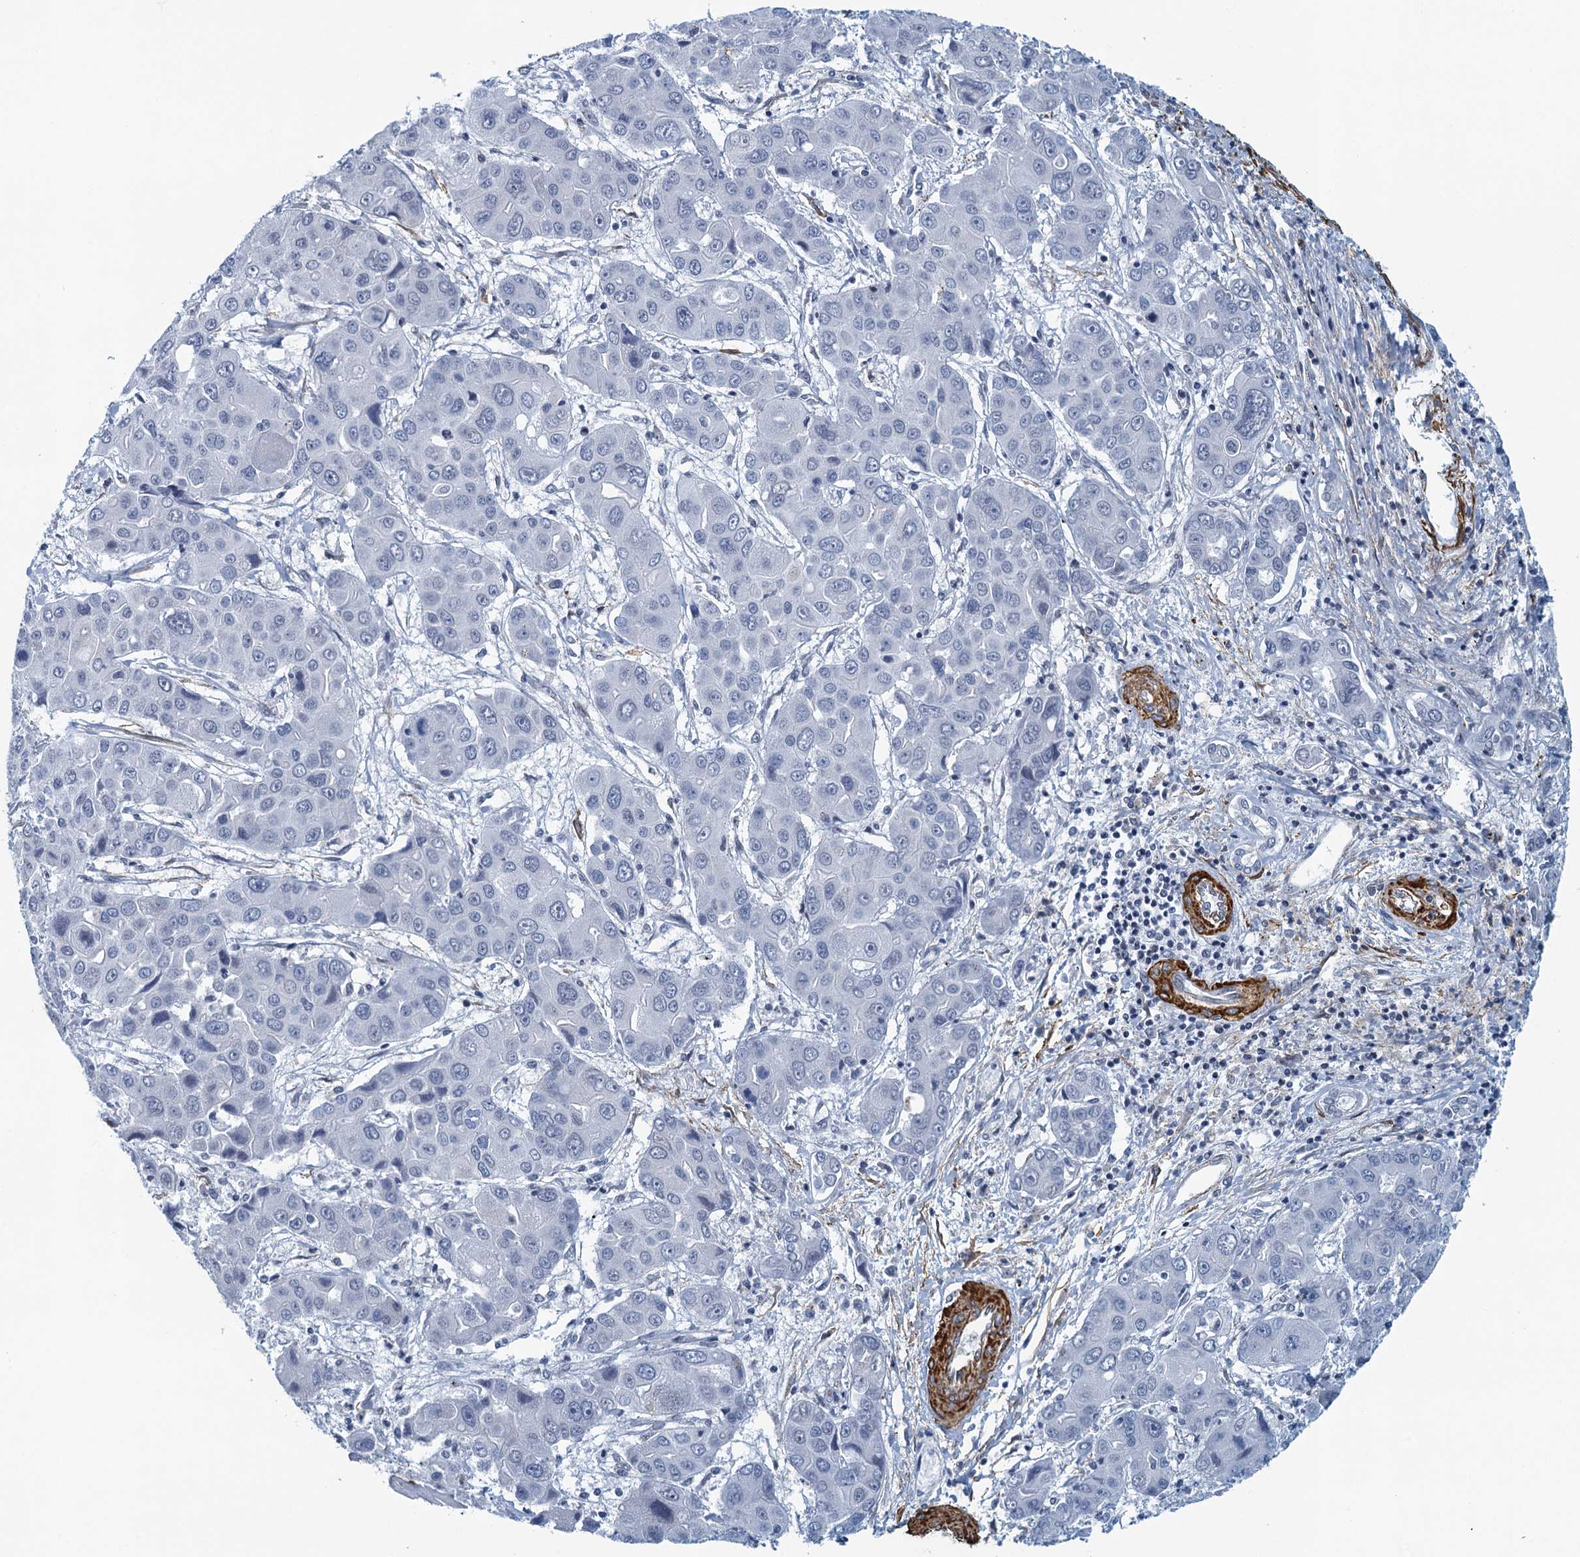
{"staining": {"intensity": "negative", "quantity": "none", "location": "none"}, "tissue": "liver cancer", "cell_type": "Tumor cells", "image_type": "cancer", "snomed": [{"axis": "morphology", "description": "Cholangiocarcinoma"}, {"axis": "topography", "description": "Liver"}], "caption": "This image is of liver cancer (cholangiocarcinoma) stained with immunohistochemistry (IHC) to label a protein in brown with the nuclei are counter-stained blue. There is no positivity in tumor cells.", "gene": "ALG2", "patient": {"sex": "male", "age": 67}}